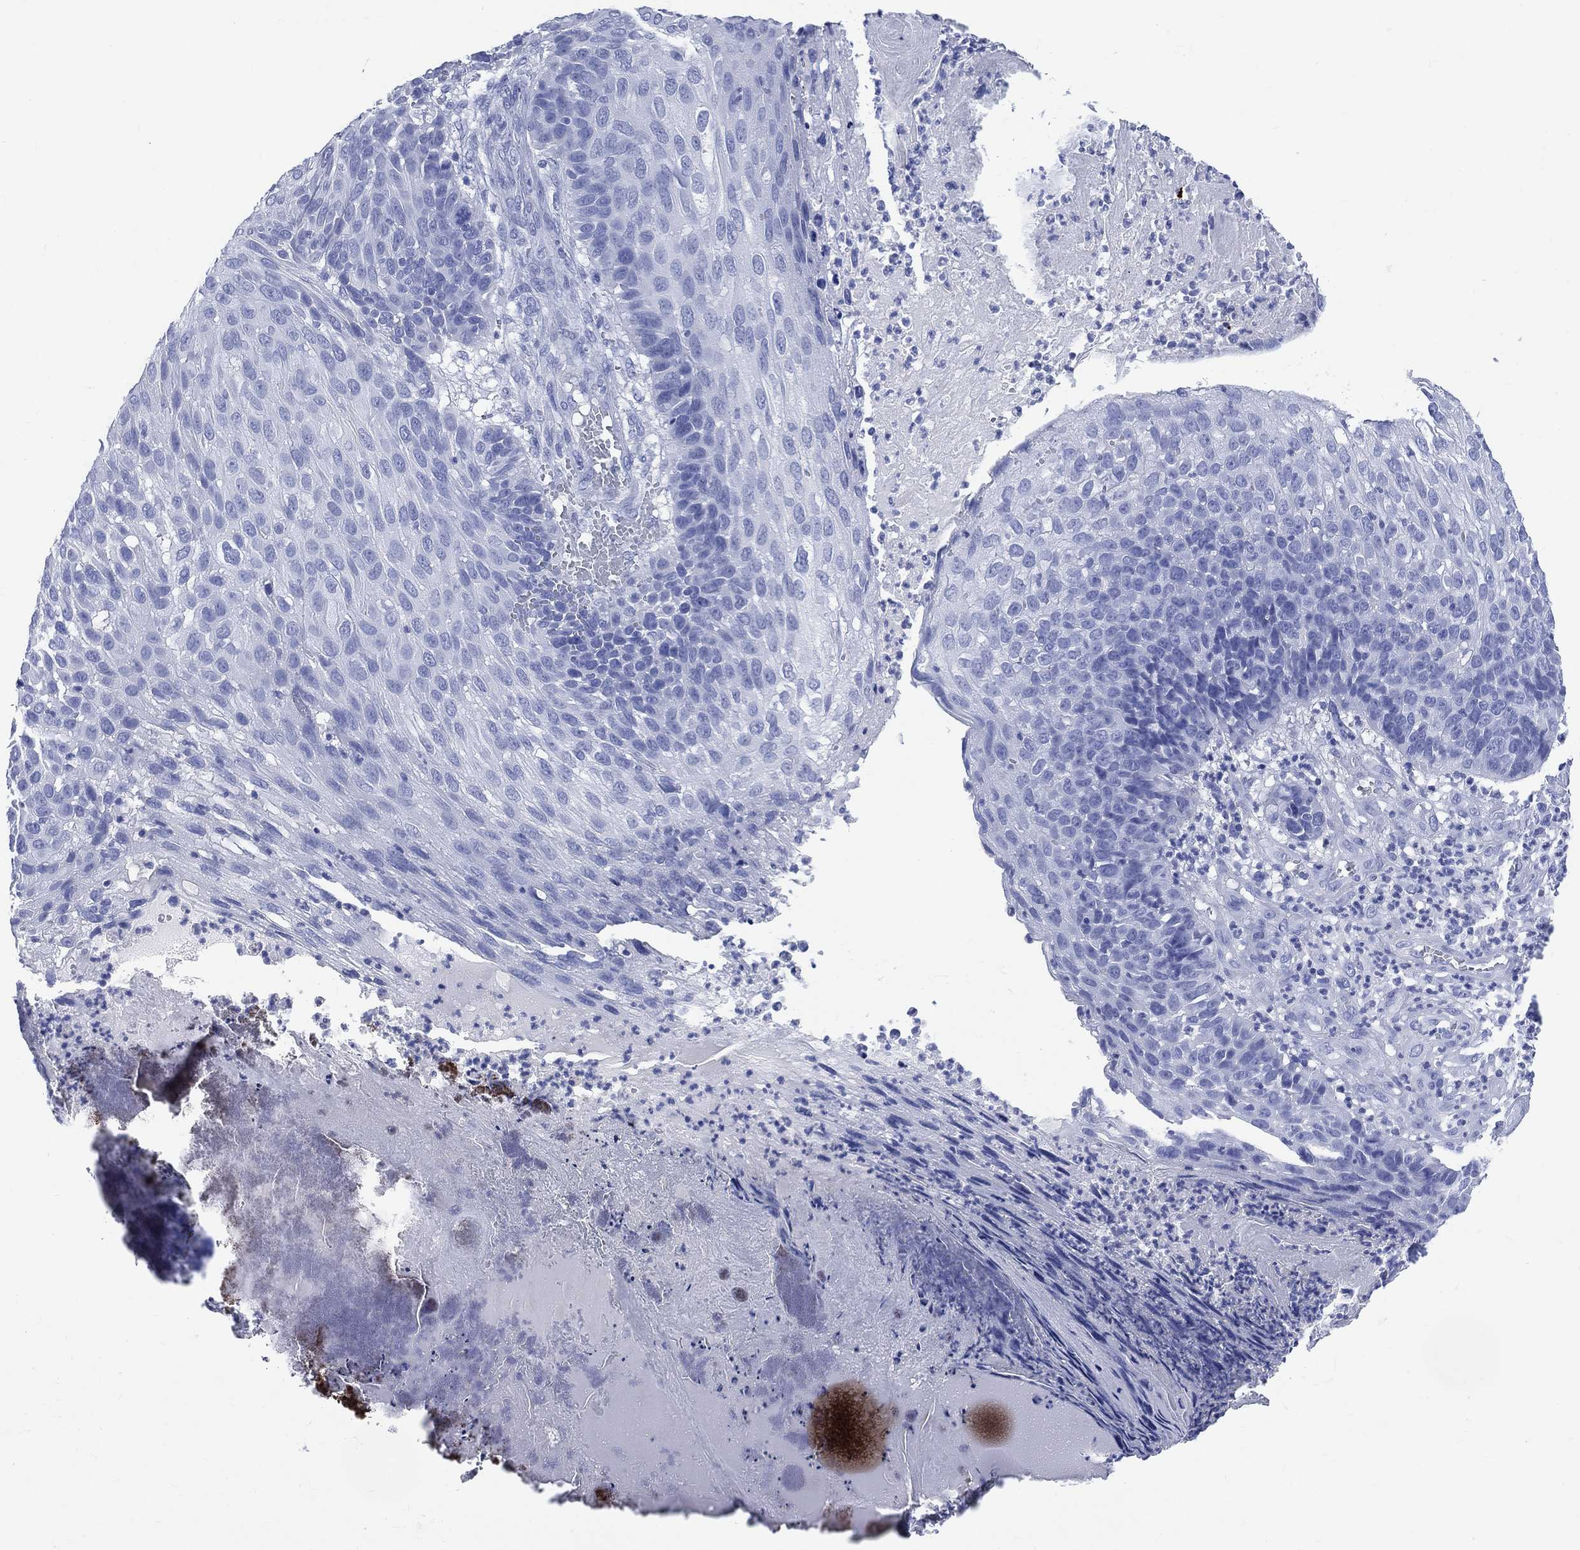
{"staining": {"intensity": "negative", "quantity": "none", "location": "none"}, "tissue": "skin cancer", "cell_type": "Tumor cells", "image_type": "cancer", "snomed": [{"axis": "morphology", "description": "Squamous cell carcinoma, NOS"}, {"axis": "topography", "description": "Skin"}], "caption": "DAB (3,3'-diaminobenzidine) immunohistochemical staining of human skin cancer demonstrates no significant expression in tumor cells.", "gene": "SYP", "patient": {"sex": "male", "age": 92}}